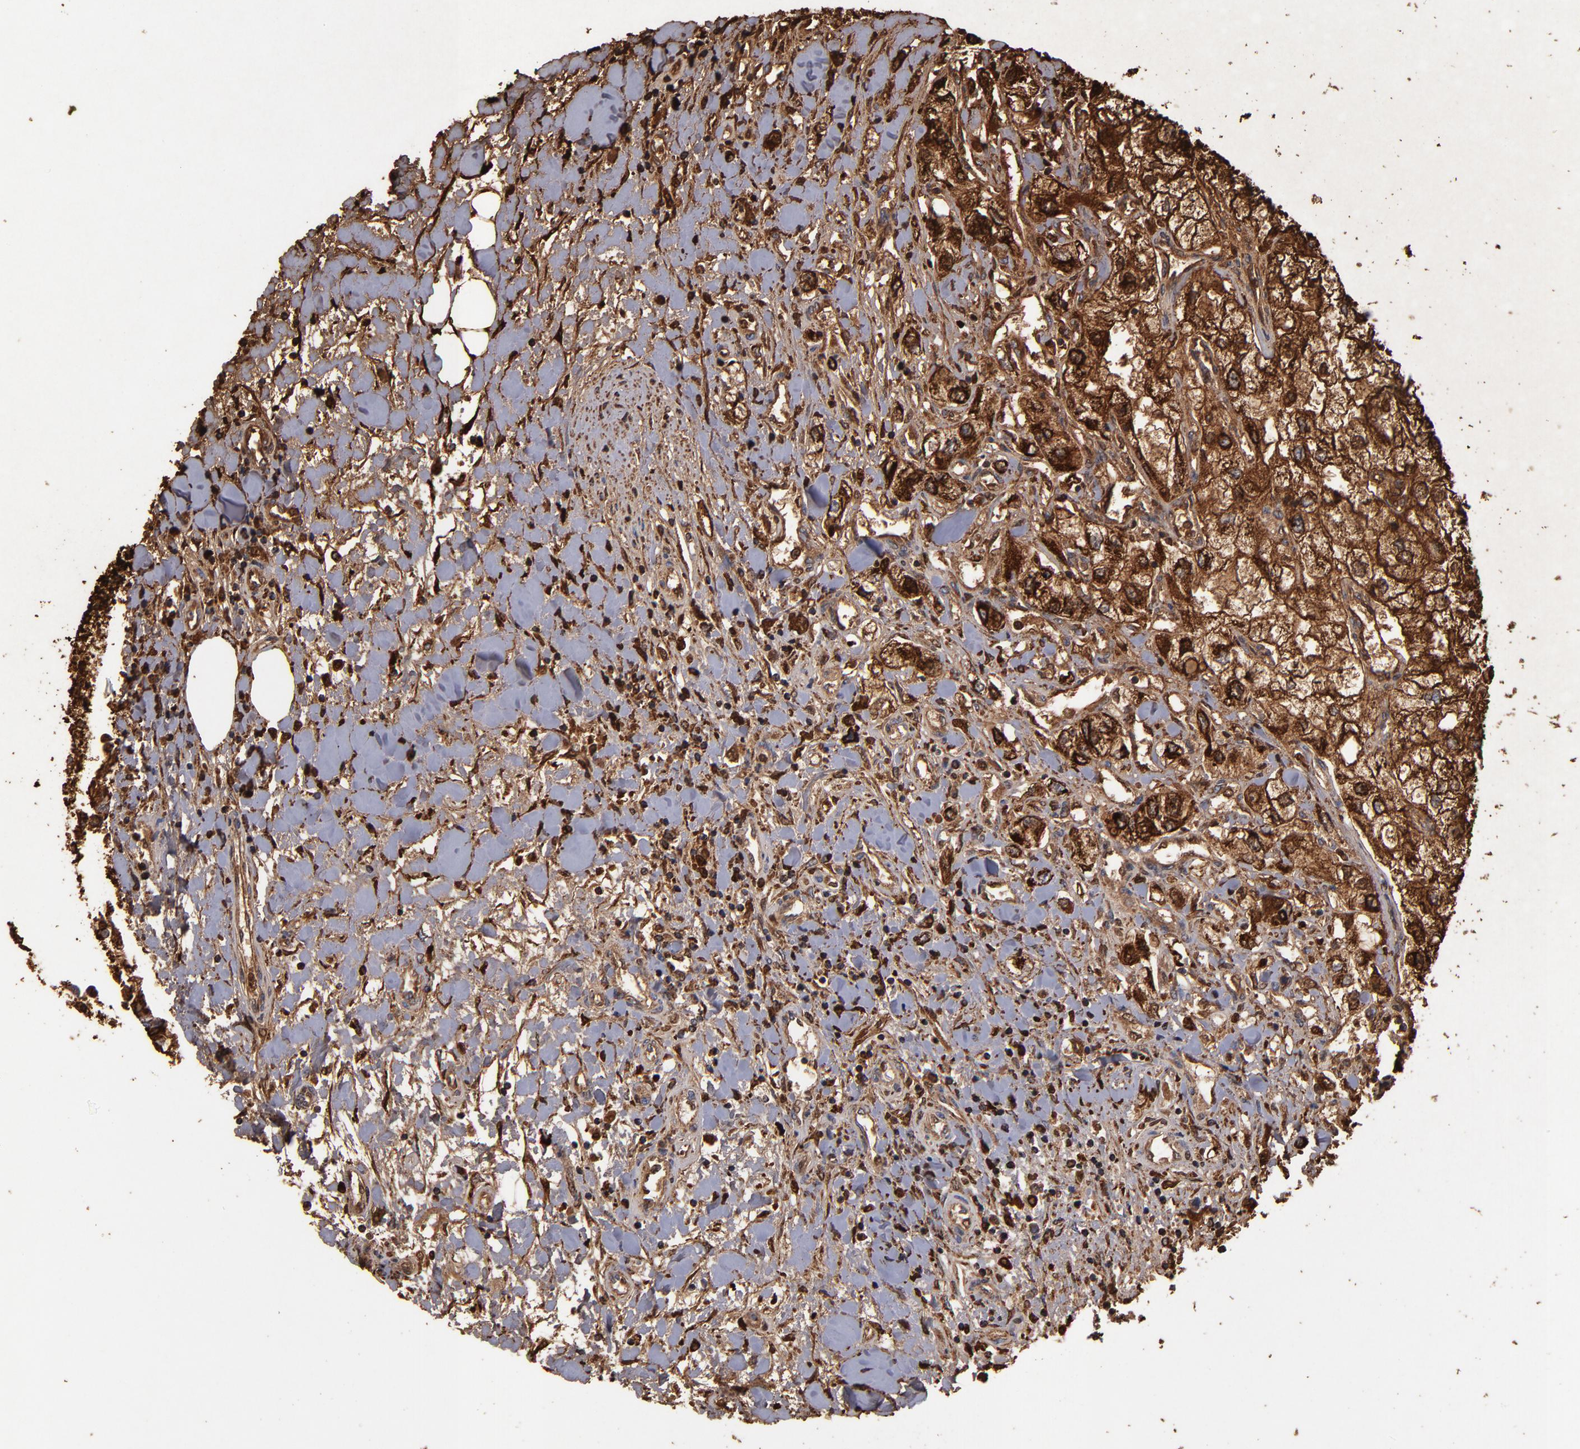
{"staining": {"intensity": "strong", "quantity": ">75%", "location": "cytoplasmic/membranous"}, "tissue": "renal cancer", "cell_type": "Tumor cells", "image_type": "cancer", "snomed": [{"axis": "morphology", "description": "Adenocarcinoma, NOS"}, {"axis": "topography", "description": "Kidney"}], "caption": "Renal cancer (adenocarcinoma) tissue demonstrates strong cytoplasmic/membranous expression in about >75% of tumor cells, visualized by immunohistochemistry. The staining is performed using DAB brown chromogen to label protein expression. The nuclei are counter-stained blue using hematoxylin.", "gene": "SOD2", "patient": {"sex": "male", "age": 57}}